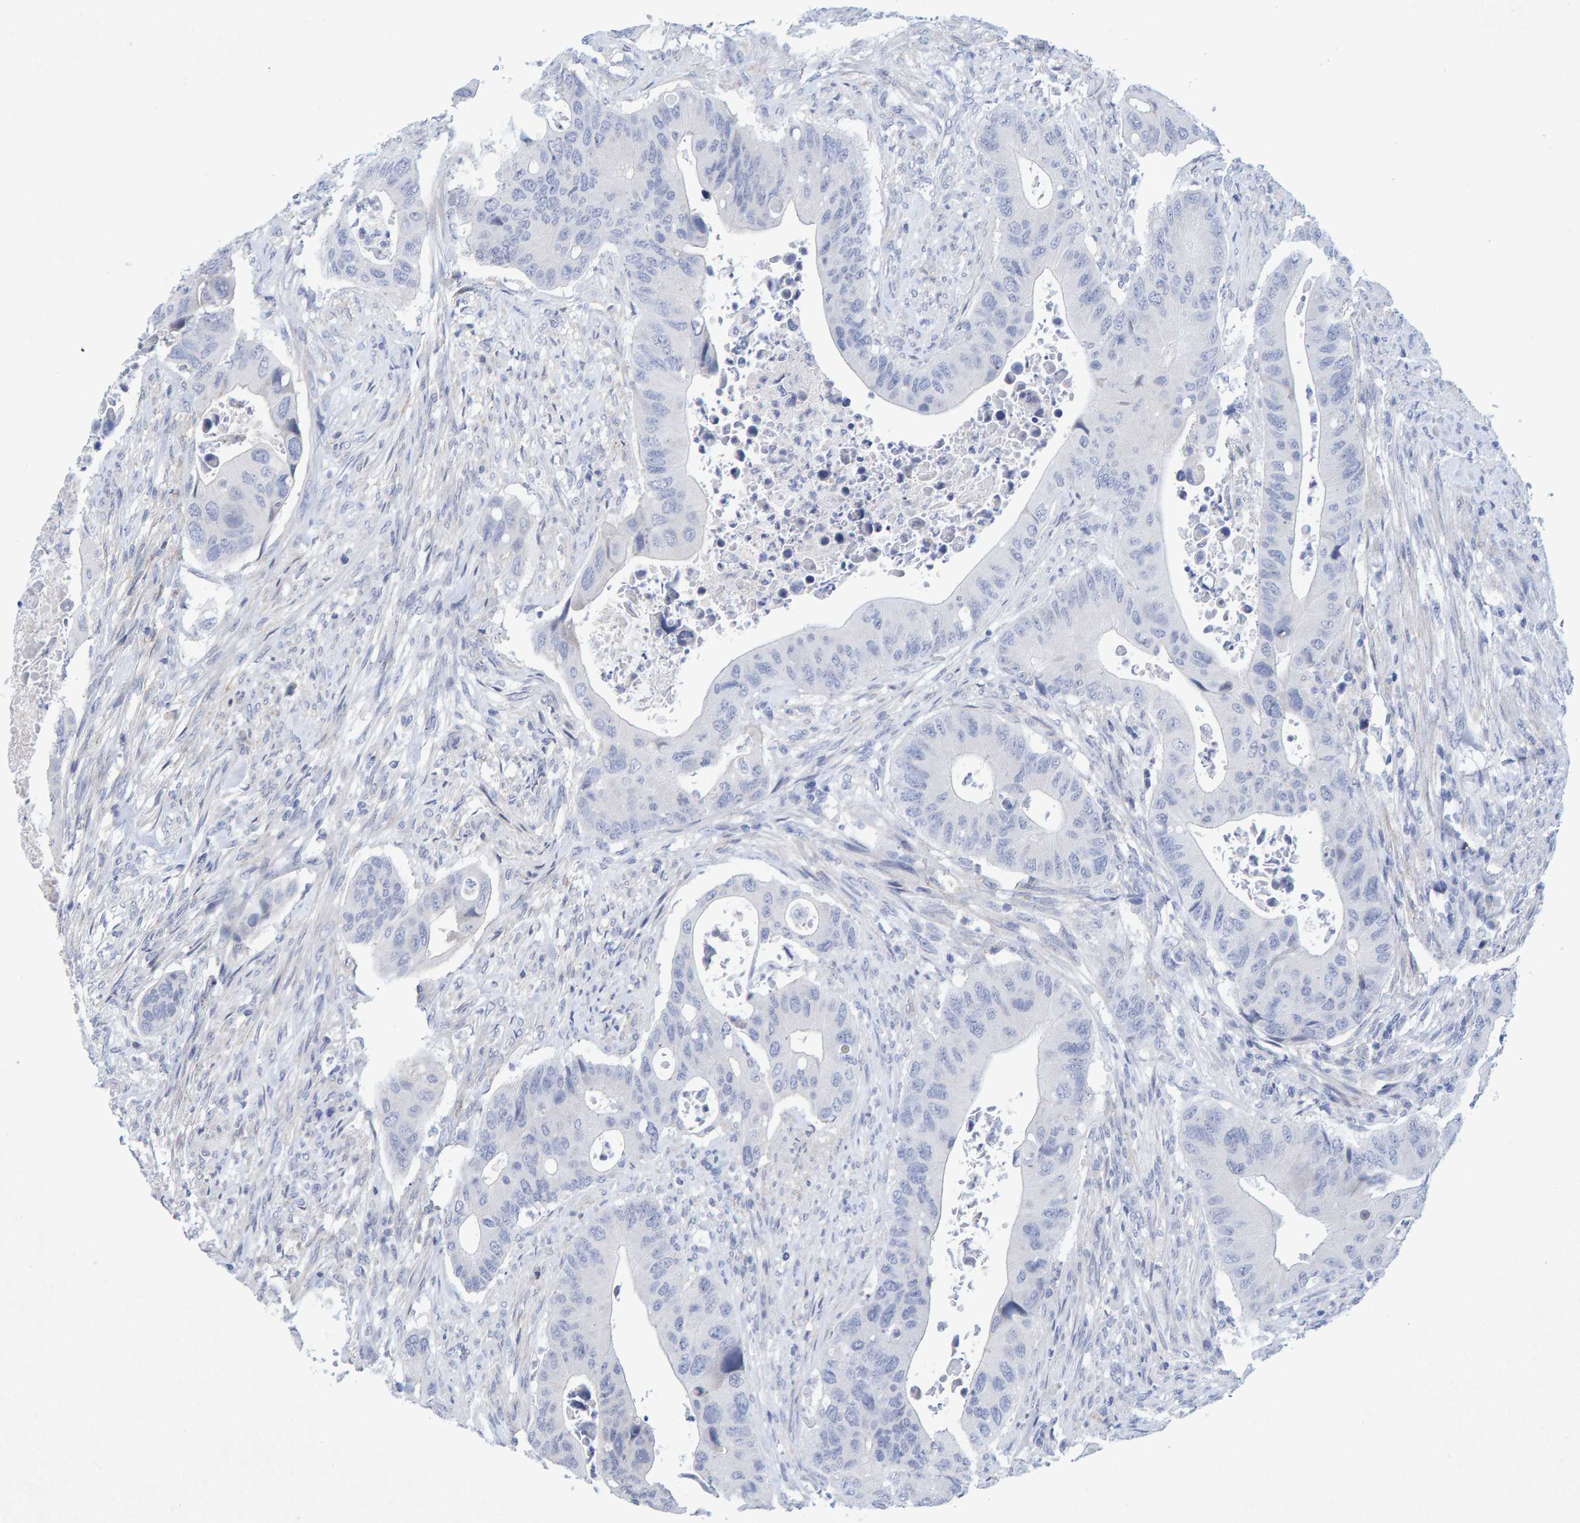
{"staining": {"intensity": "negative", "quantity": "none", "location": "none"}, "tissue": "colorectal cancer", "cell_type": "Tumor cells", "image_type": "cancer", "snomed": [{"axis": "morphology", "description": "Adenocarcinoma, NOS"}, {"axis": "topography", "description": "Rectum"}], "caption": "Tumor cells show no significant staining in colorectal cancer. Nuclei are stained in blue.", "gene": "CDH2", "patient": {"sex": "female", "age": 57}}